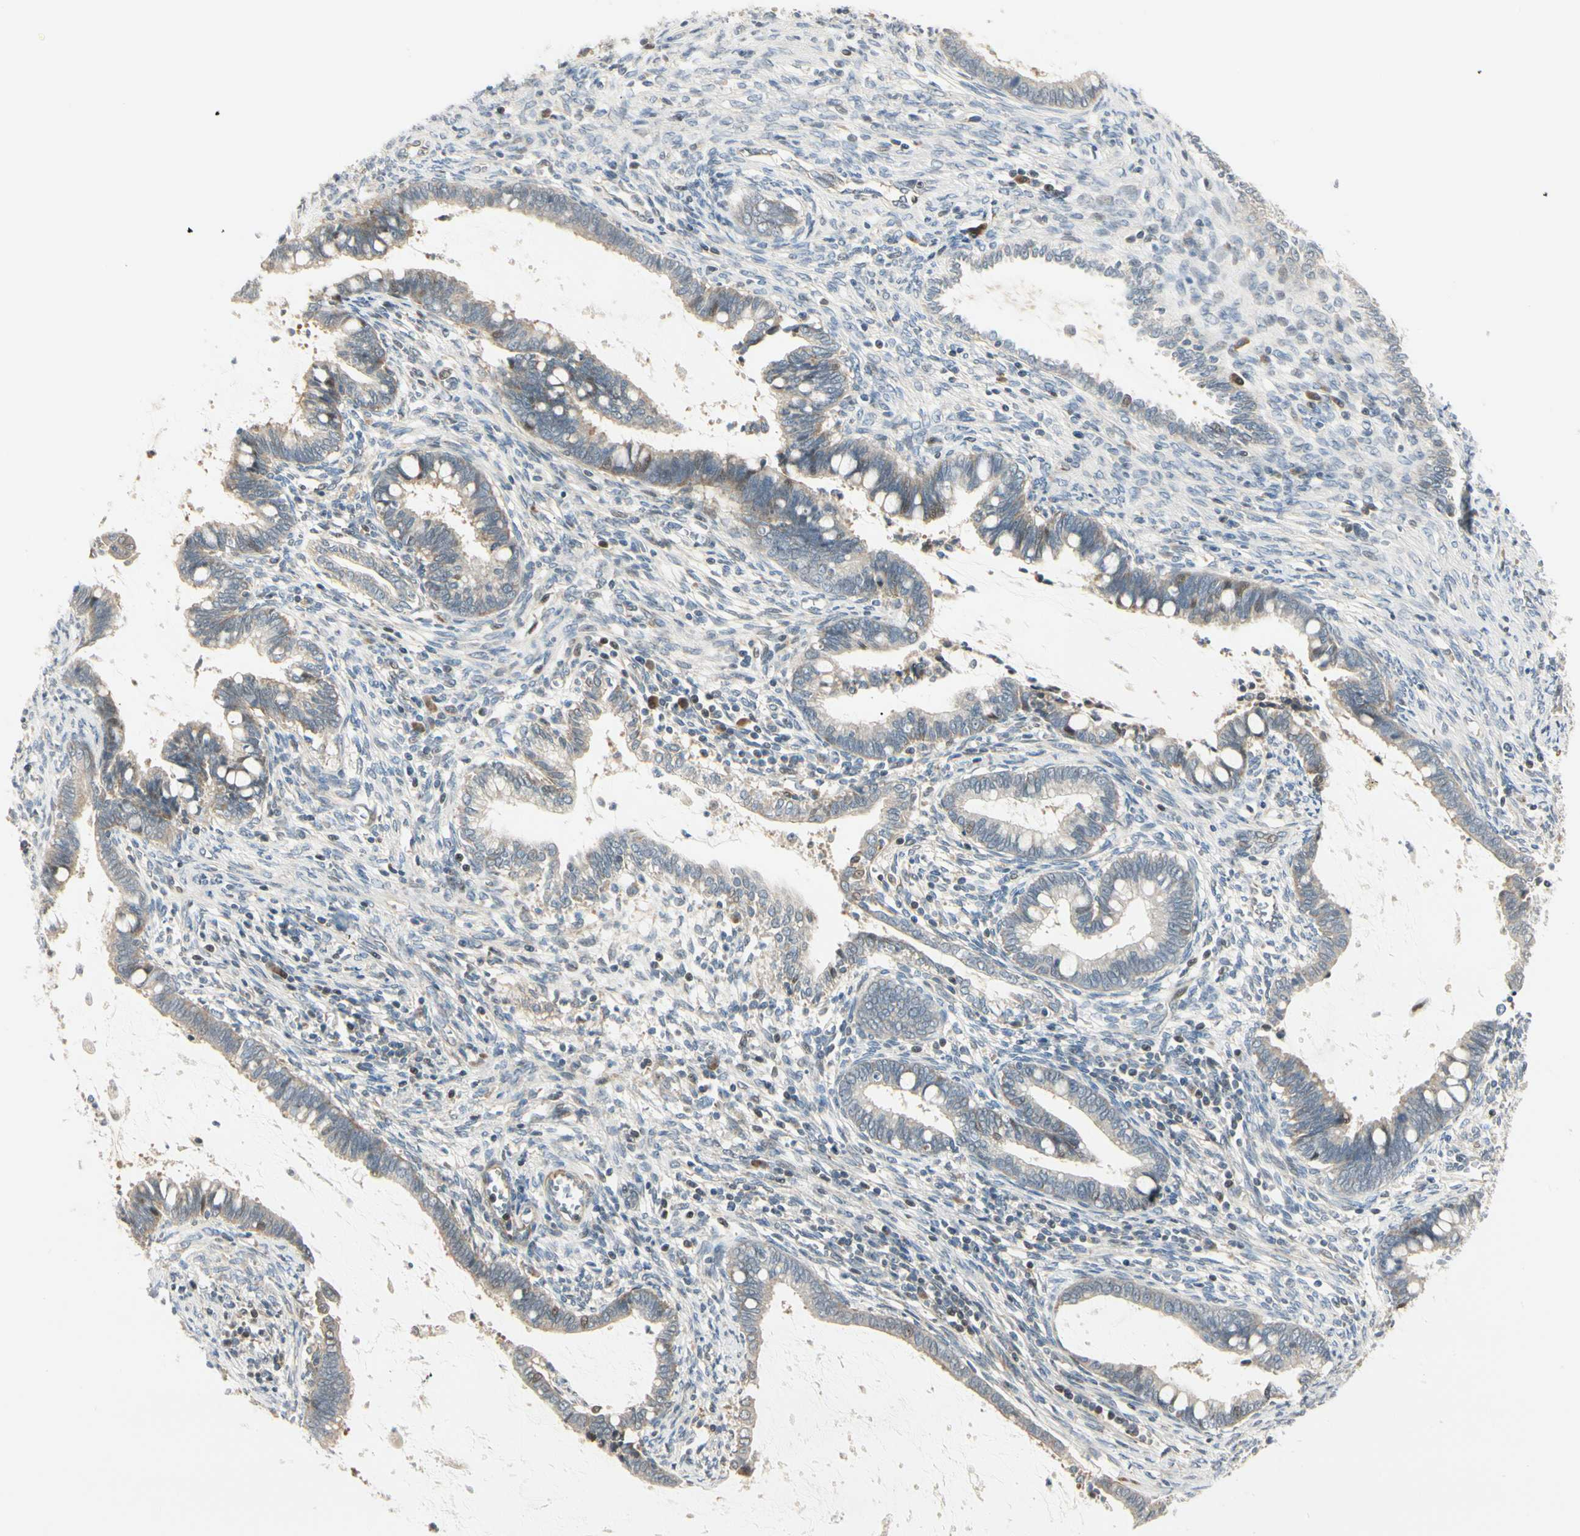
{"staining": {"intensity": "weak", "quantity": "25%-75%", "location": "cytoplasmic/membranous"}, "tissue": "cervical cancer", "cell_type": "Tumor cells", "image_type": "cancer", "snomed": [{"axis": "morphology", "description": "Adenocarcinoma, NOS"}, {"axis": "topography", "description": "Cervix"}], "caption": "Approximately 25%-75% of tumor cells in cervical cancer reveal weak cytoplasmic/membranous protein expression as visualized by brown immunohistochemical staining.", "gene": "P4HA3", "patient": {"sex": "female", "age": 44}}